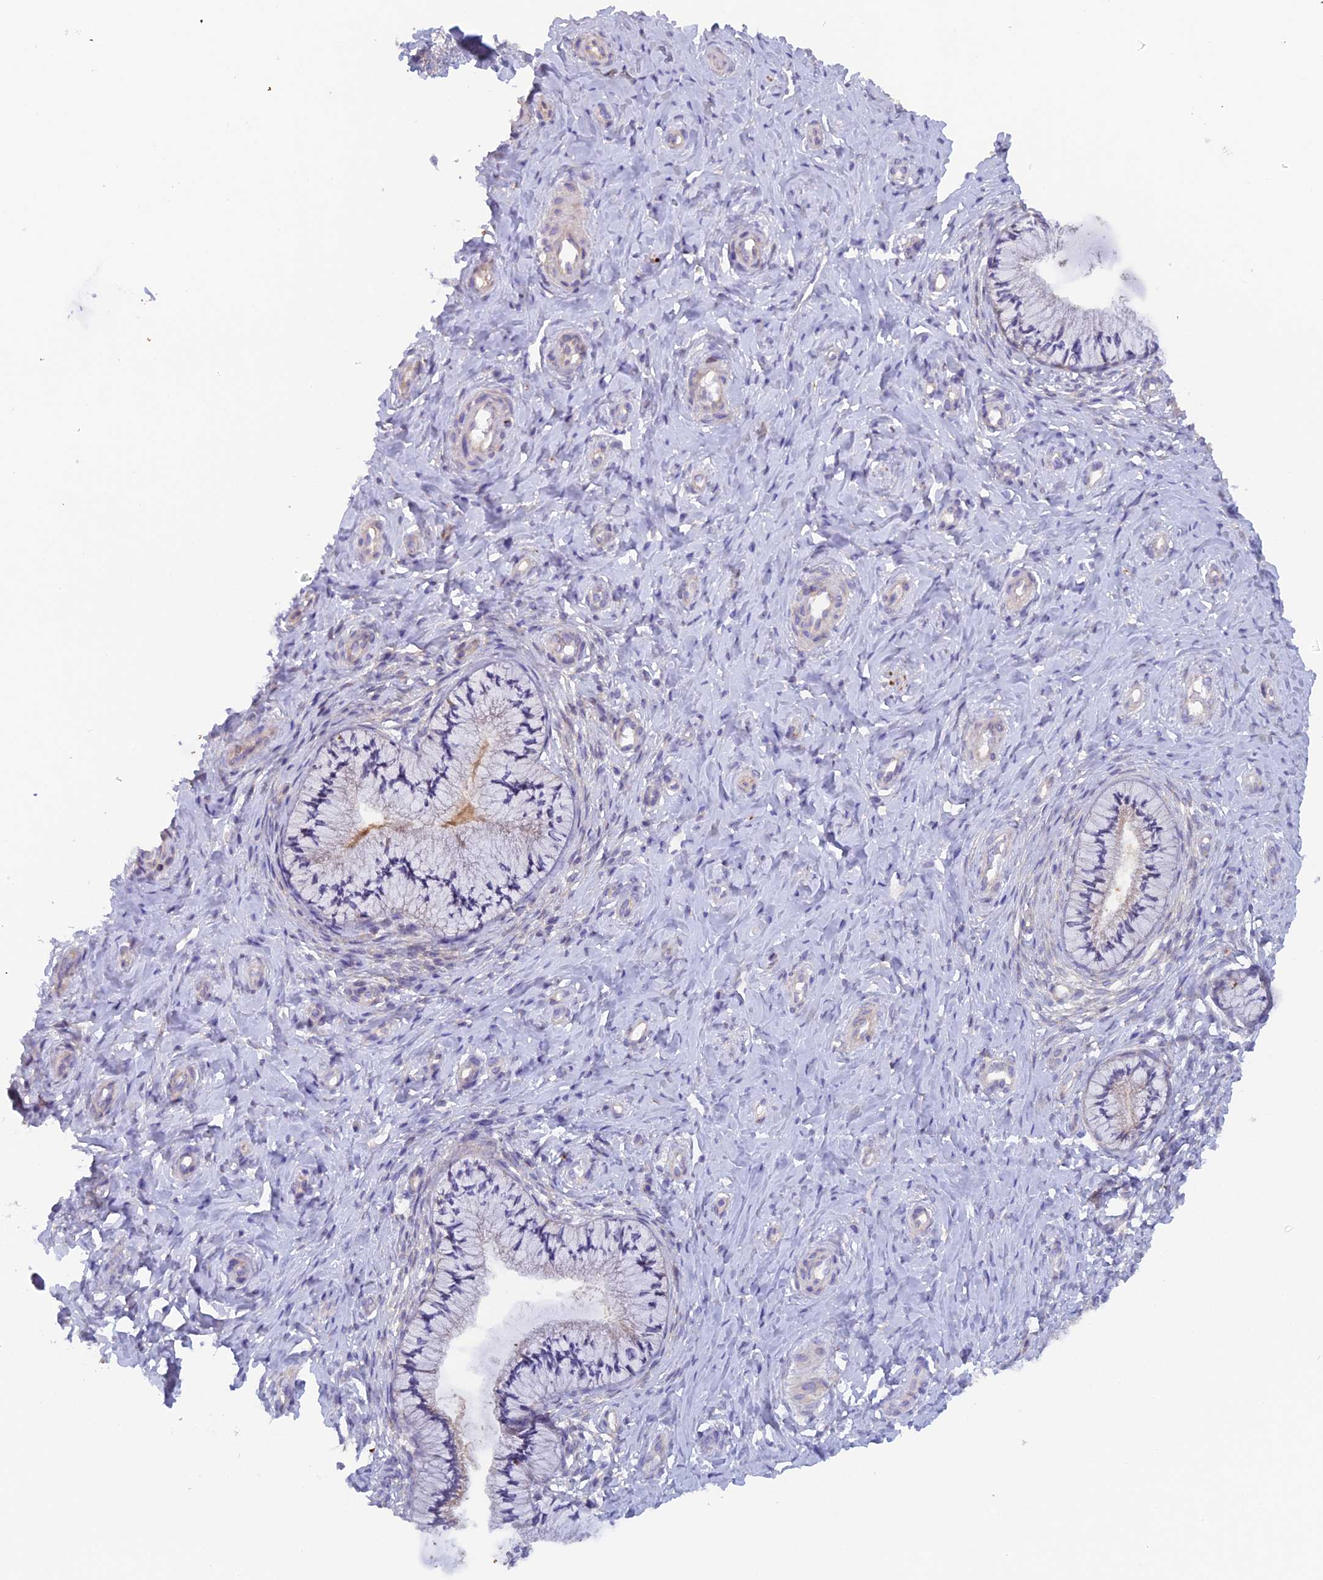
{"staining": {"intensity": "negative", "quantity": "none", "location": "none"}, "tissue": "cervix", "cell_type": "Glandular cells", "image_type": "normal", "snomed": [{"axis": "morphology", "description": "Normal tissue, NOS"}, {"axis": "topography", "description": "Cervix"}], "caption": "Cervix was stained to show a protein in brown. There is no significant staining in glandular cells. Brightfield microscopy of immunohistochemistry stained with DAB (3,3'-diaminobenzidine) (brown) and hematoxylin (blue), captured at high magnification.", "gene": "FZR1", "patient": {"sex": "female", "age": 36}}